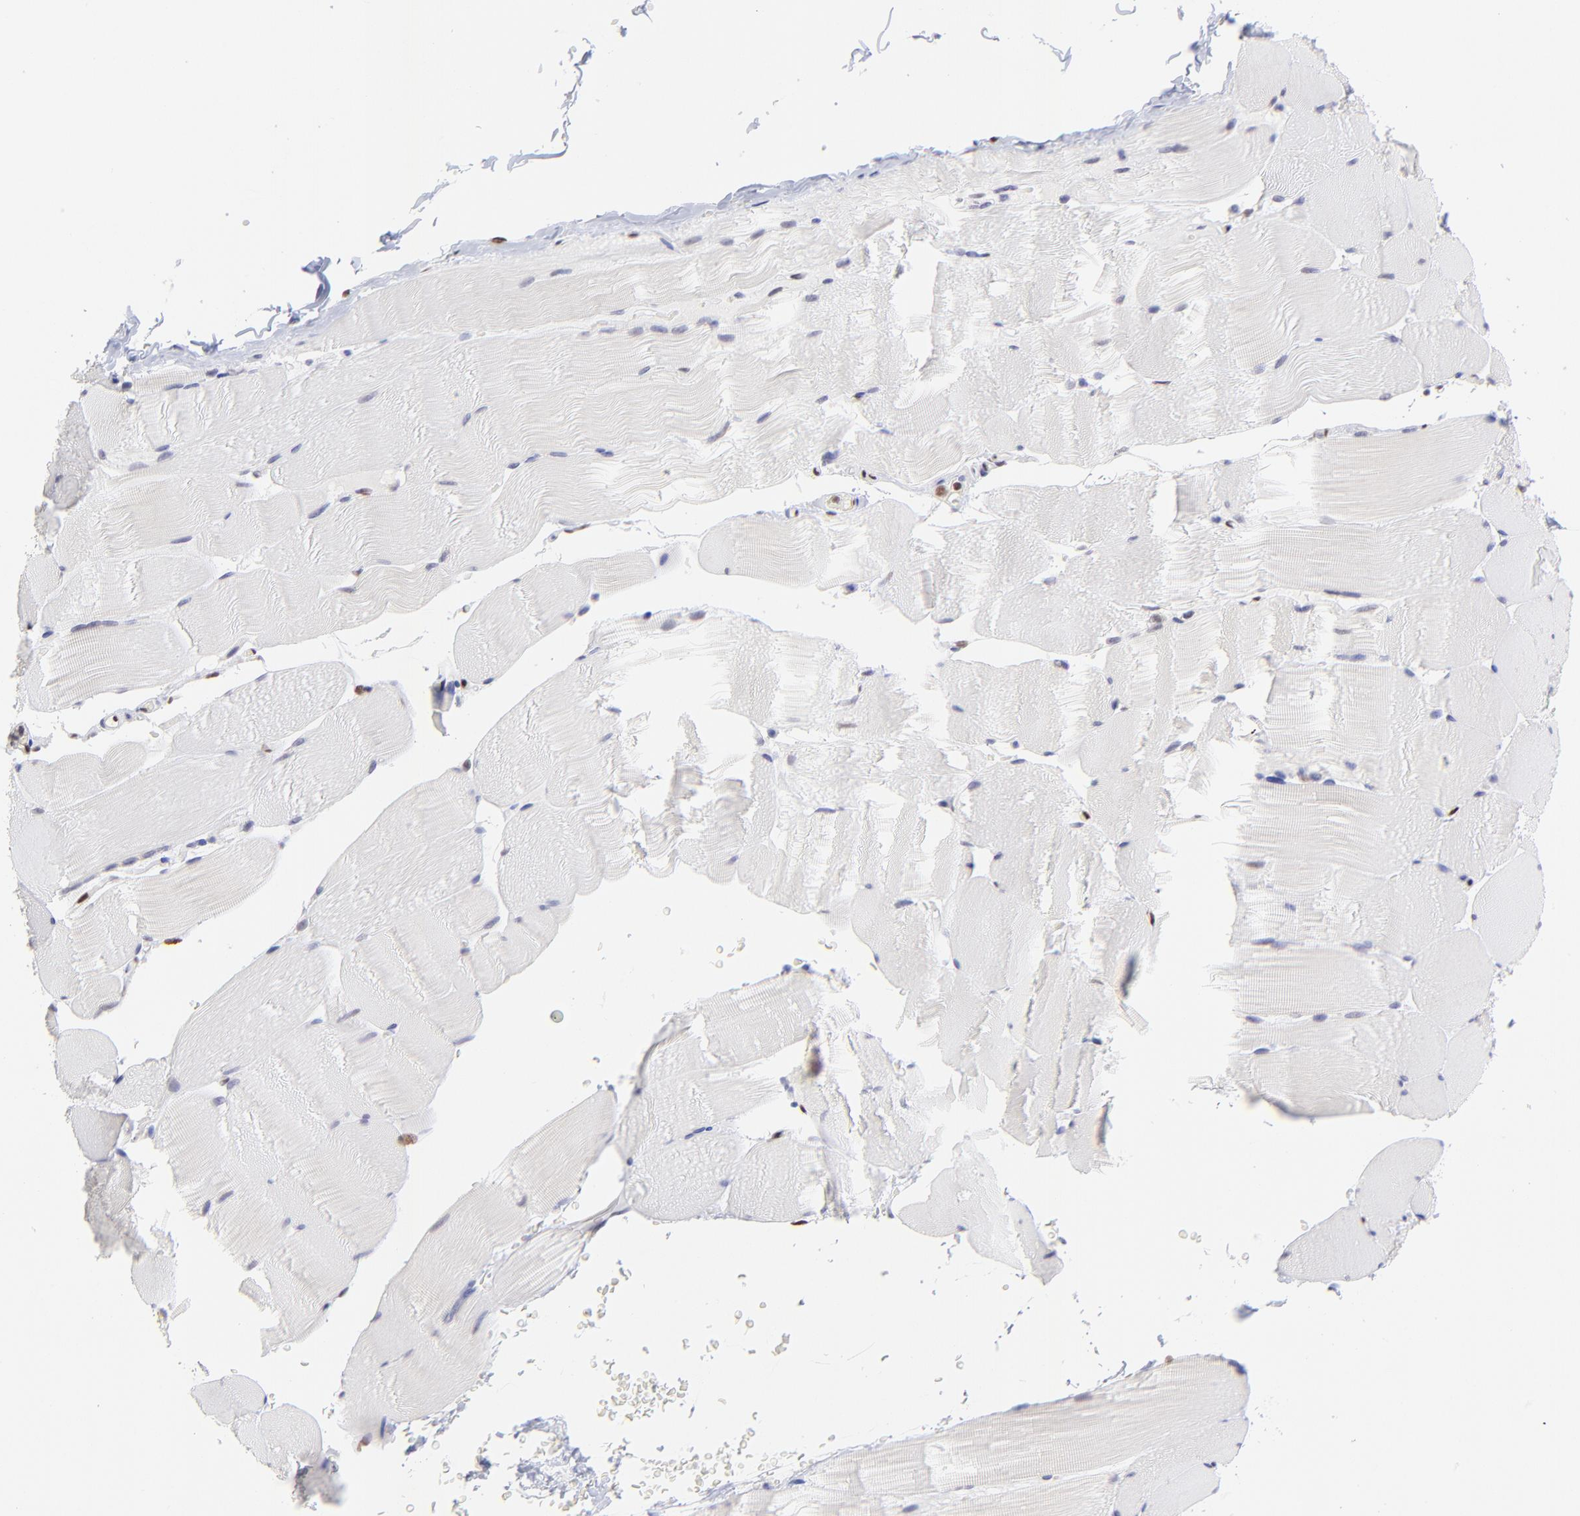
{"staining": {"intensity": "negative", "quantity": "none", "location": "none"}, "tissue": "skeletal muscle", "cell_type": "Myocytes", "image_type": "normal", "snomed": [{"axis": "morphology", "description": "Normal tissue, NOS"}, {"axis": "topography", "description": "Skeletal muscle"}], "caption": "Protein analysis of benign skeletal muscle displays no significant expression in myocytes.", "gene": "KLF4", "patient": {"sex": "male", "age": 62}}